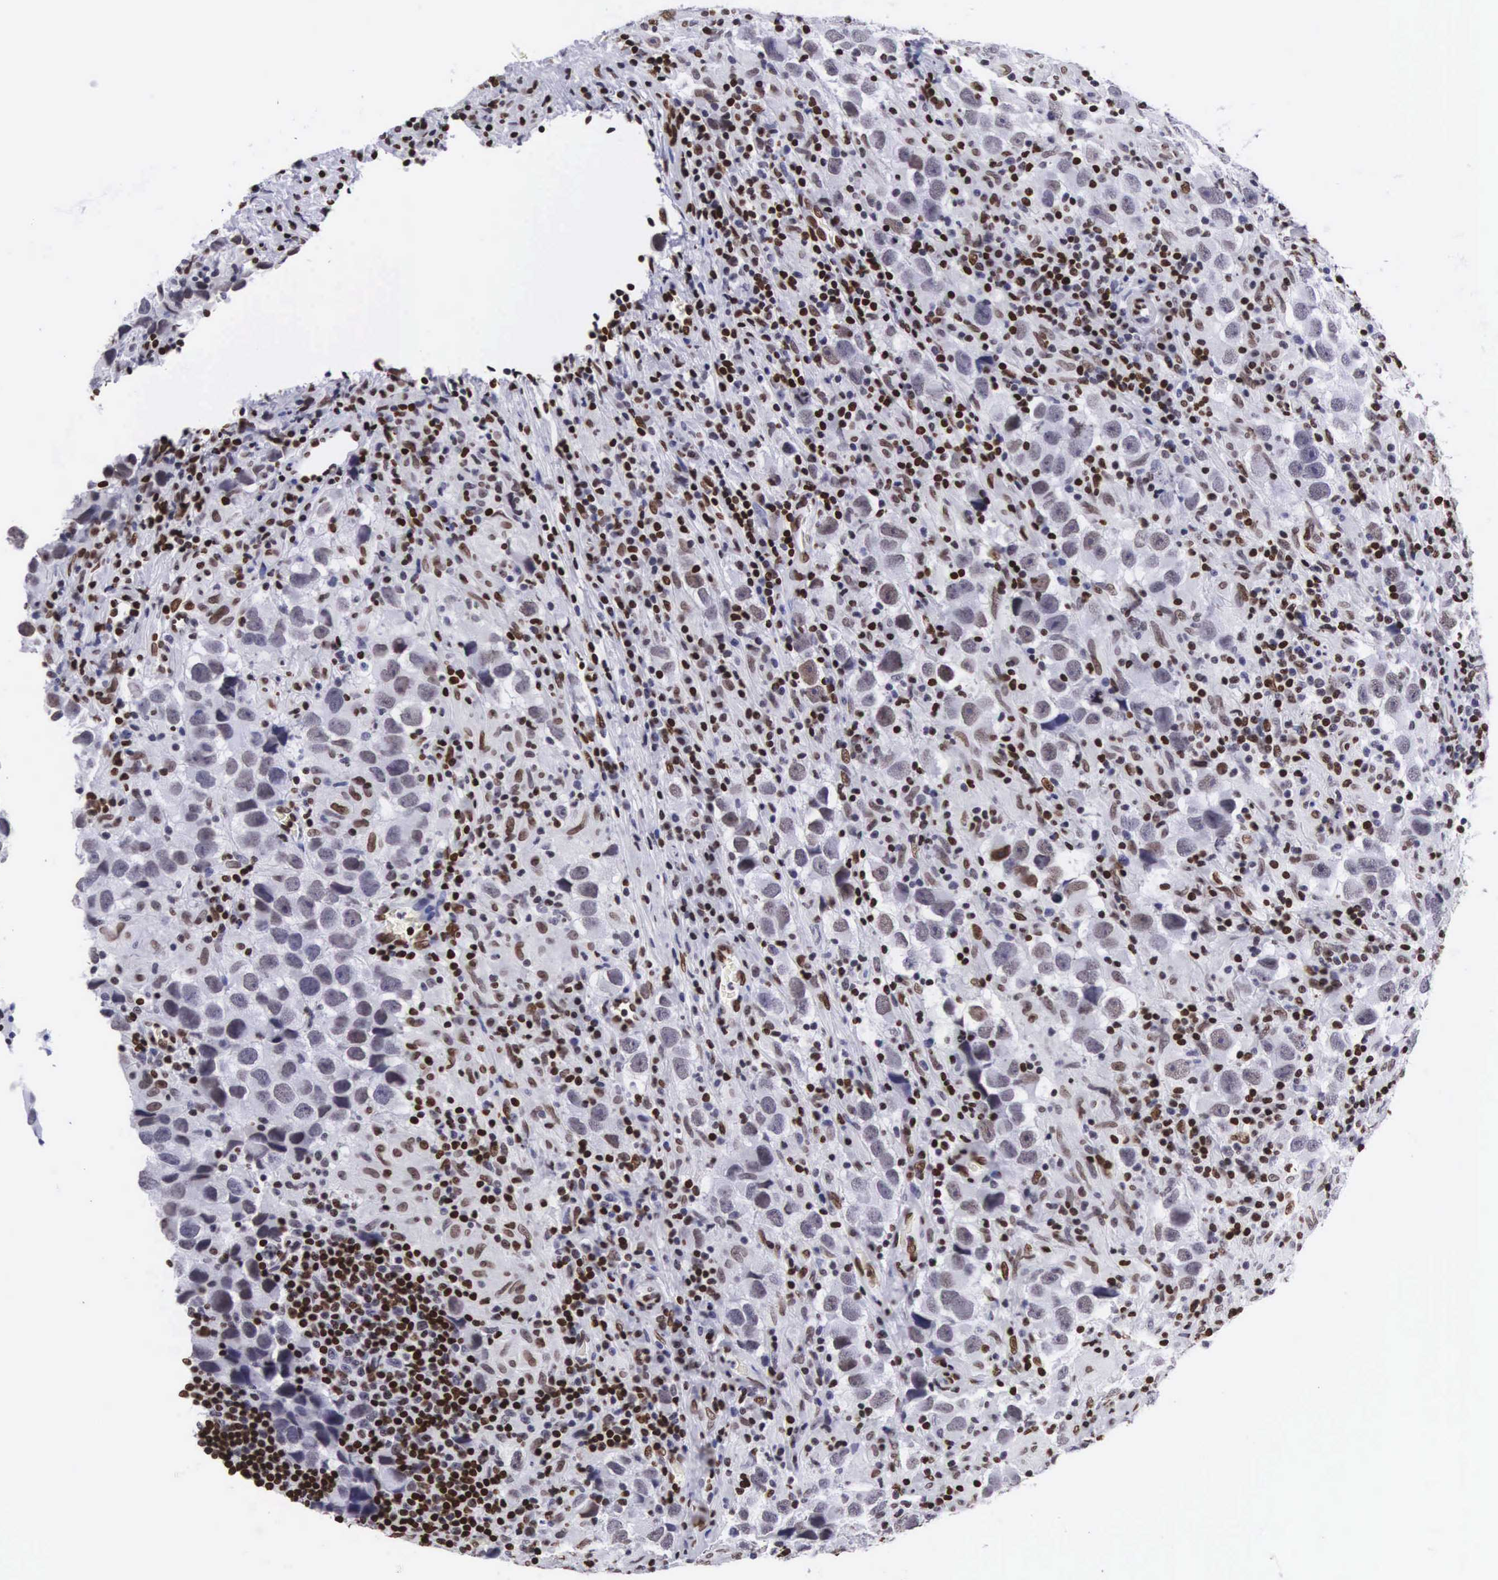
{"staining": {"intensity": "weak", "quantity": "25%-75%", "location": "nuclear"}, "tissue": "testis cancer", "cell_type": "Tumor cells", "image_type": "cancer", "snomed": [{"axis": "morphology", "description": "Carcinoma, Embryonal, NOS"}, {"axis": "topography", "description": "Testis"}], "caption": "Testis cancer was stained to show a protein in brown. There is low levels of weak nuclear expression in about 25%-75% of tumor cells.", "gene": "MECP2", "patient": {"sex": "male", "age": 21}}